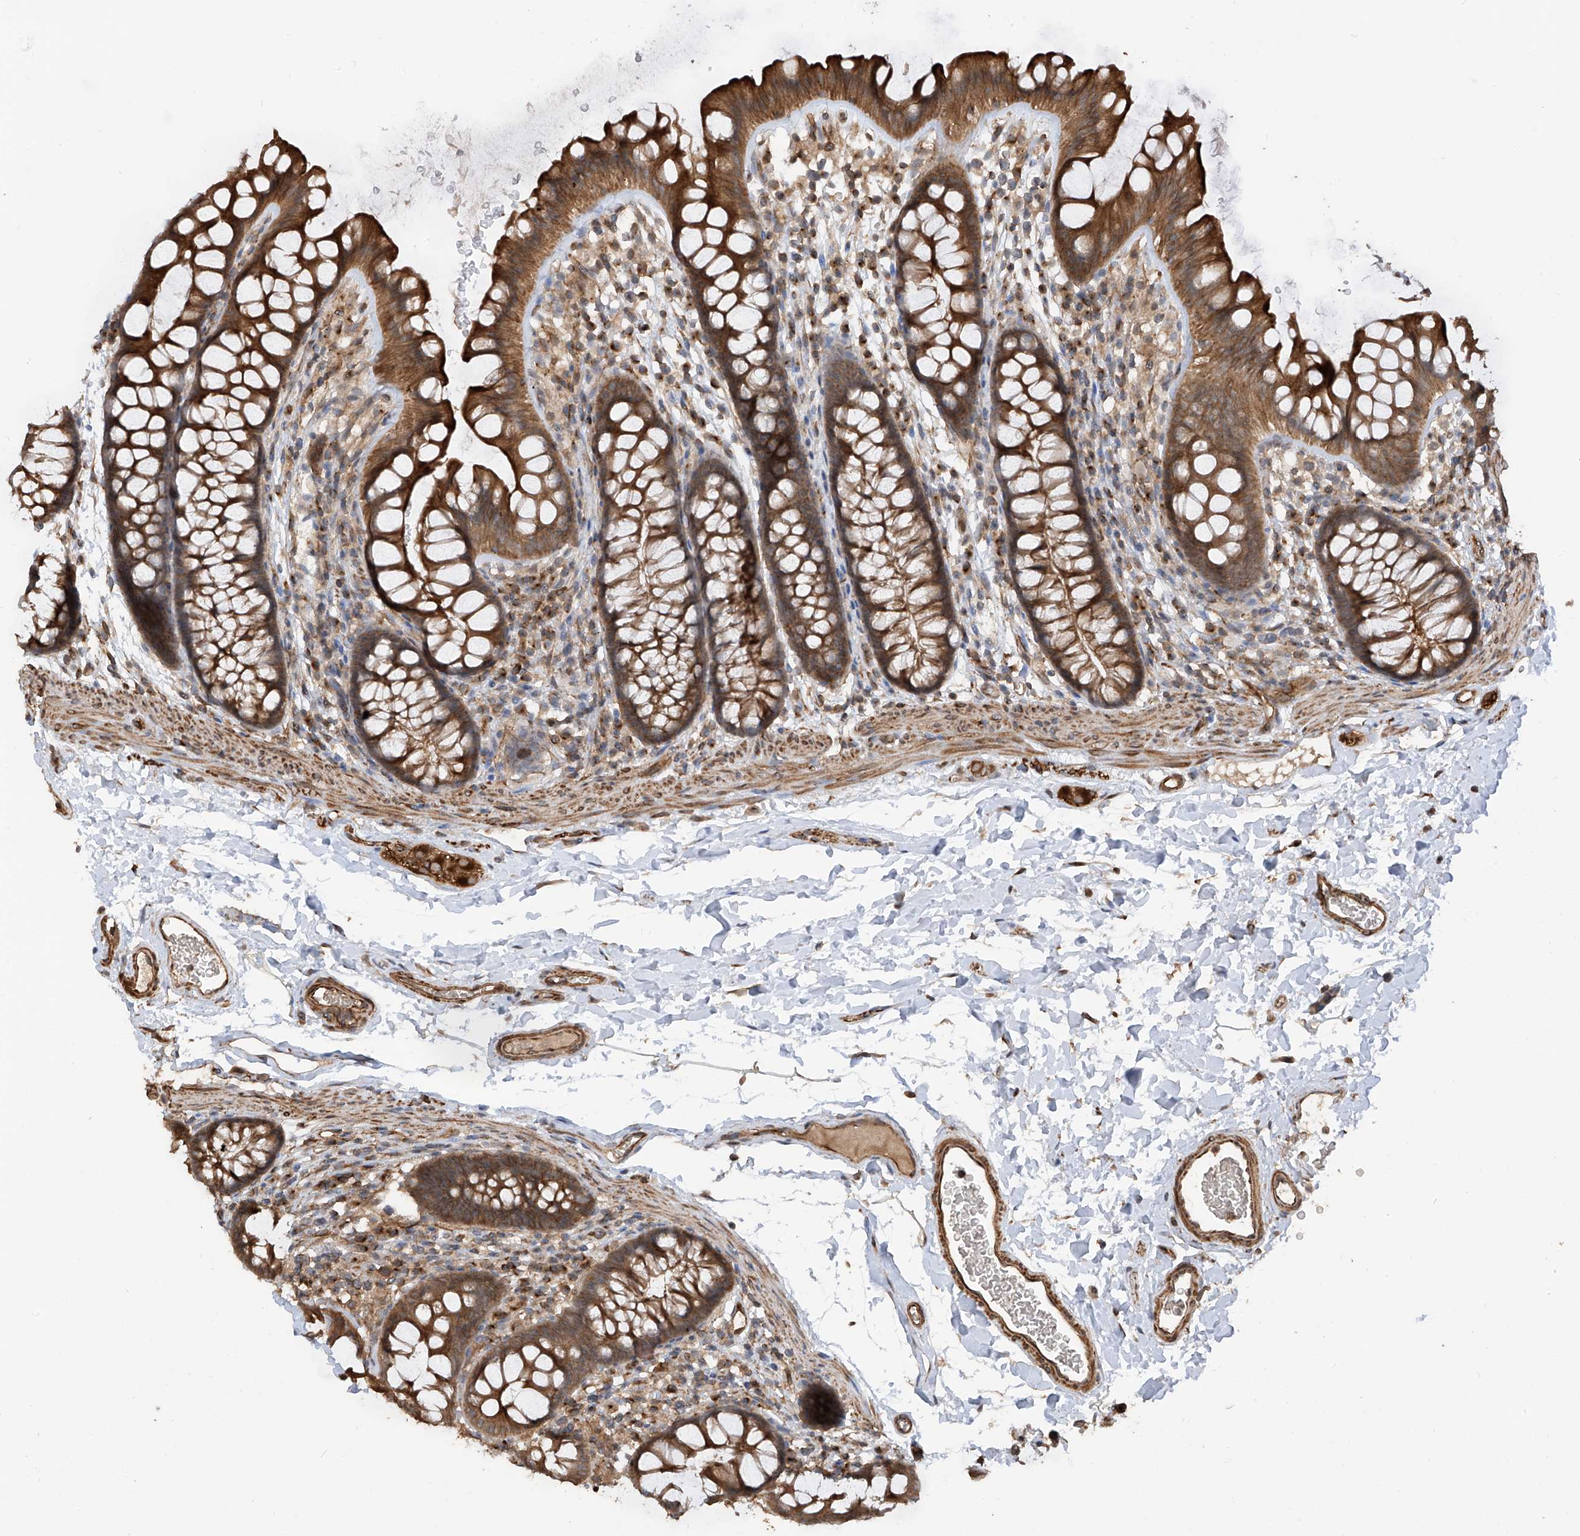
{"staining": {"intensity": "moderate", "quantity": ">75%", "location": "cytoplasmic/membranous"}, "tissue": "colon", "cell_type": "Endothelial cells", "image_type": "normal", "snomed": [{"axis": "morphology", "description": "Normal tissue, NOS"}, {"axis": "topography", "description": "Colon"}], "caption": "Immunohistochemical staining of unremarkable colon reveals >75% levels of moderate cytoplasmic/membranous protein expression in approximately >75% of endothelial cells.", "gene": "RPAIN", "patient": {"sex": "female", "age": 62}}